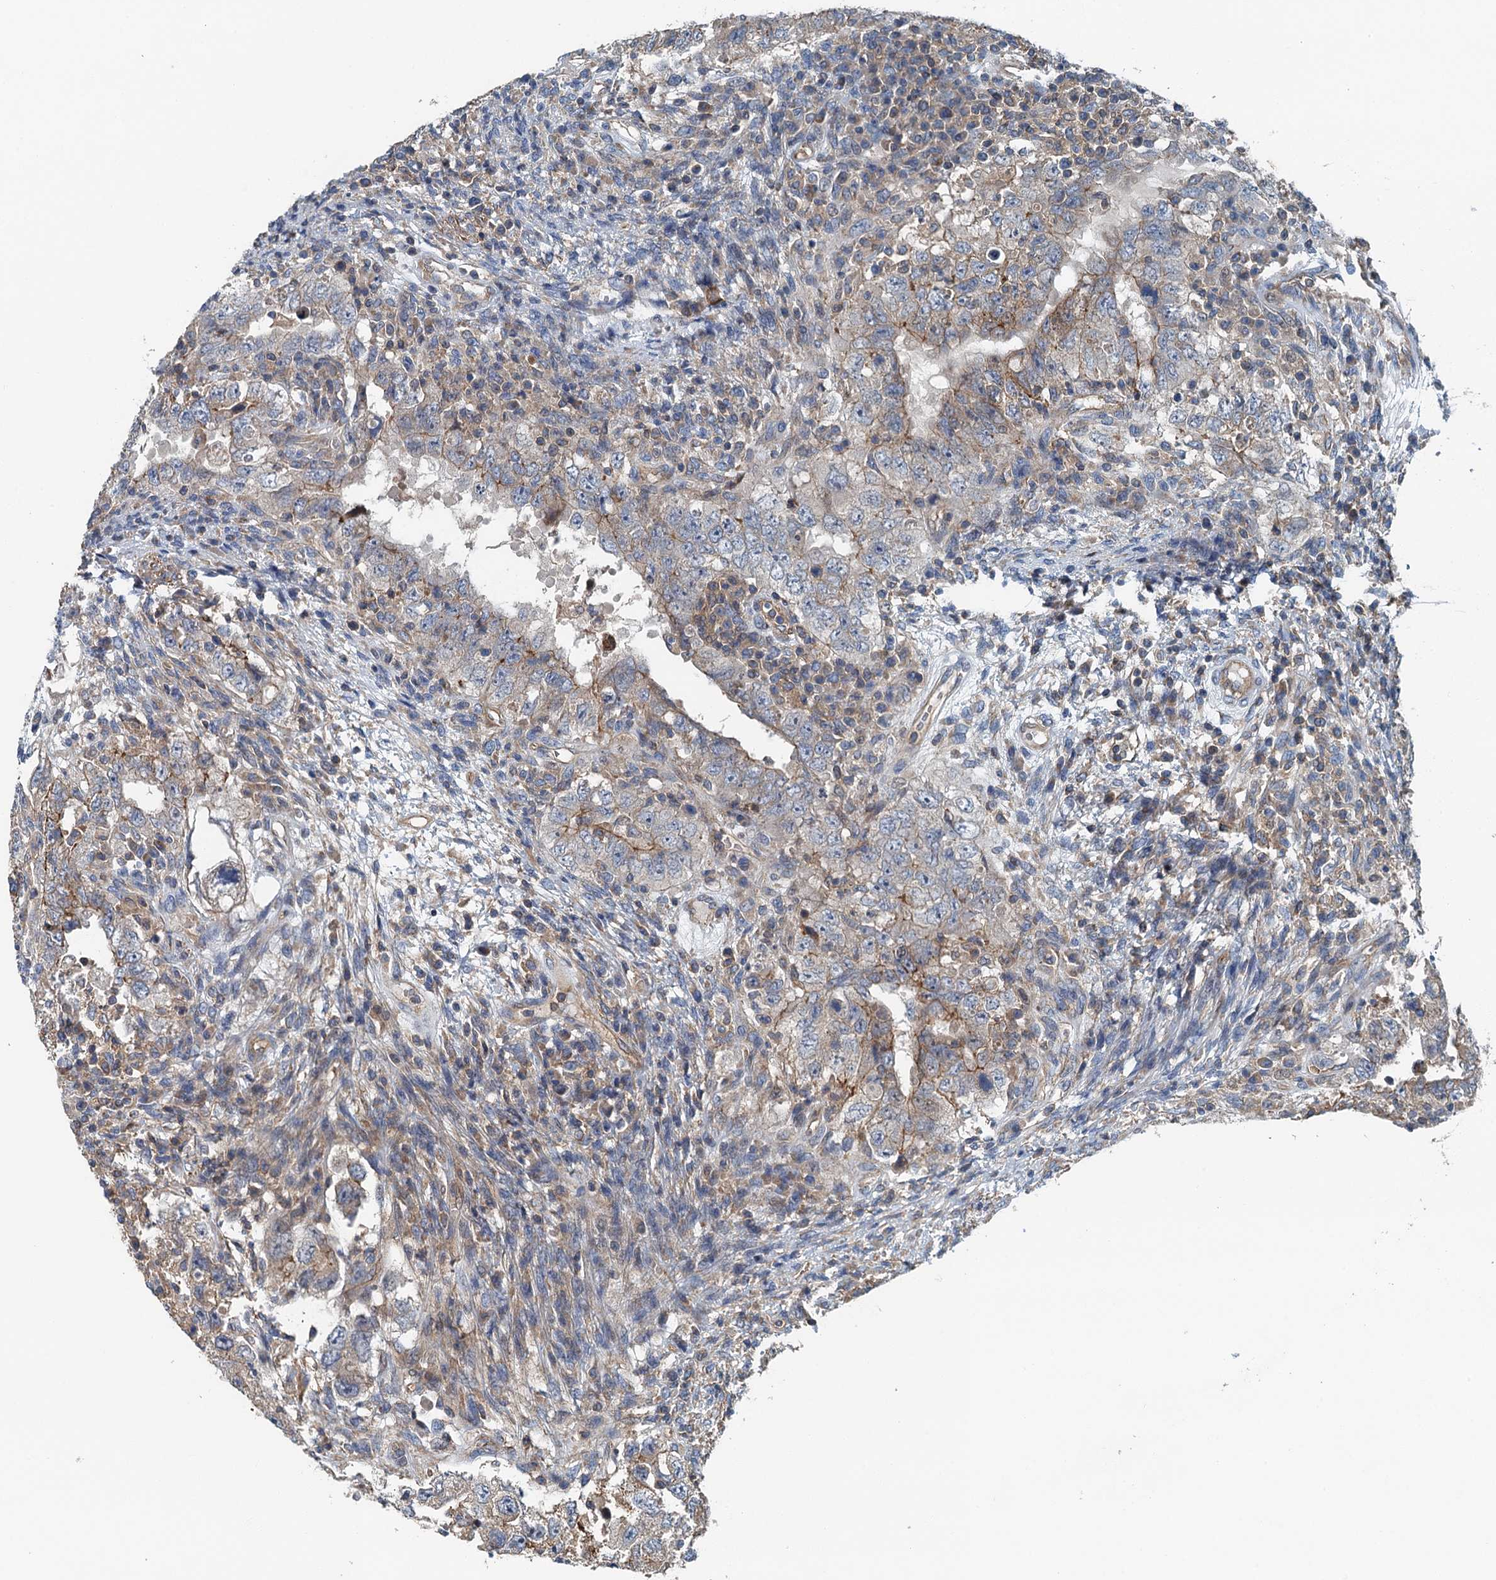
{"staining": {"intensity": "moderate", "quantity": "<25%", "location": "cytoplasmic/membranous"}, "tissue": "testis cancer", "cell_type": "Tumor cells", "image_type": "cancer", "snomed": [{"axis": "morphology", "description": "Carcinoma, Embryonal, NOS"}, {"axis": "topography", "description": "Testis"}], "caption": "A micrograph of testis cancer (embryonal carcinoma) stained for a protein reveals moderate cytoplasmic/membranous brown staining in tumor cells.", "gene": "PPP1R14D", "patient": {"sex": "male", "age": 26}}